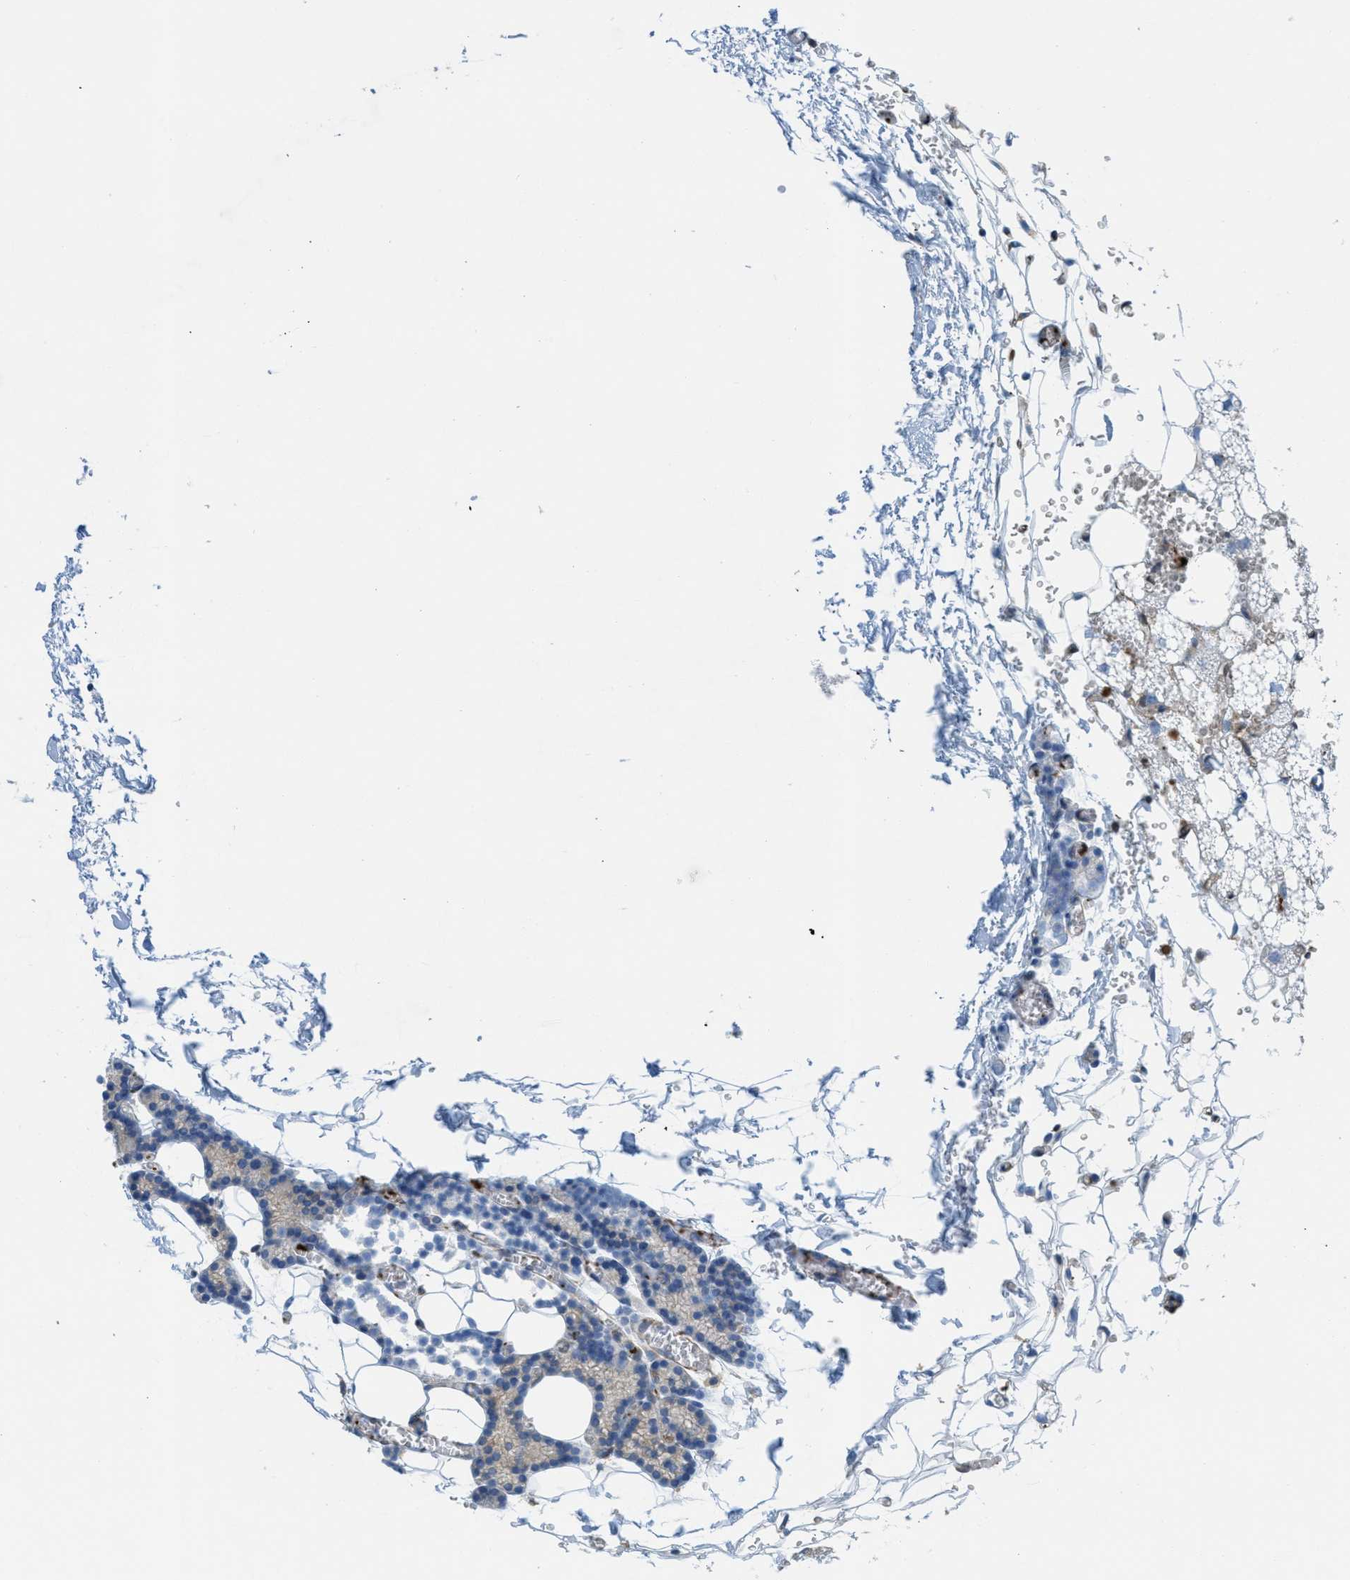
{"staining": {"intensity": "negative", "quantity": "none", "location": "none"}, "tissue": "parathyroid gland", "cell_type": "Glandular cells", "image_type": "normal", "snomed": [{"axis": "morphology", "description": "Normal tissue, NOS"}, {"axis": "morphology", "description": "Adenoma, NOS"}, {"axis": "topography", "description": "Parathyroid gland"}], "caption": "Immunohistochemistry (IHC) micrograph of normal parathyroid gland stained for a protein (brown), which demonstrates no staining in glandular cells. (Brightfield microscopy of DAB IHC at high magnification).", "gene": "MAPRE2", "patient": {"sex": "female", "age": 58}}